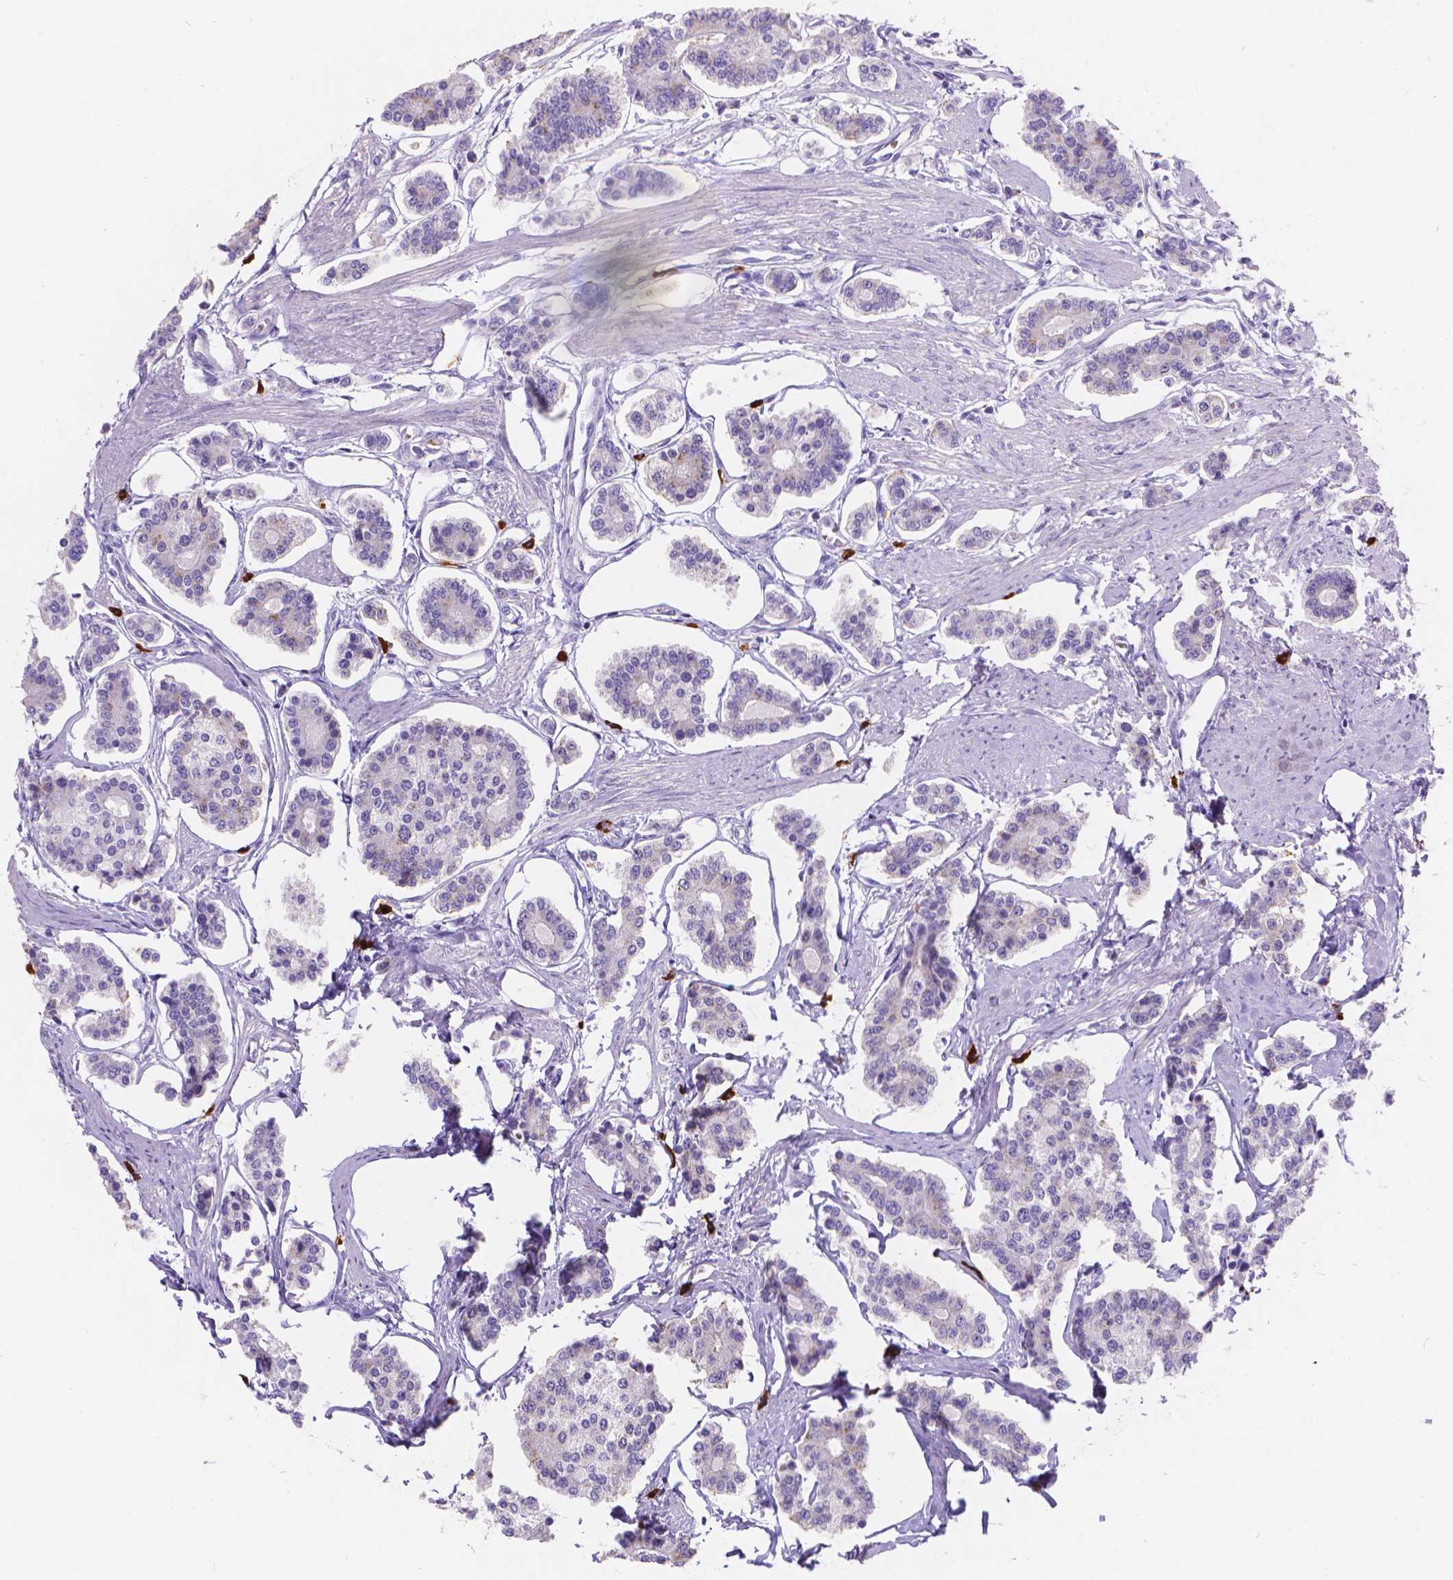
{"staining": {"intensity": "negative", "quantity": "none", "location": "none"}, "tissue": "carcinoid", "cell_type": "Tumor cells", "image_type": "cancer", "snomed": [{"axis": "morphology", "description": "Carcinoid, malignant, NOS"}, {"axis": "topography", "description": "Small intestine"}], "caption": "Human malignant carcinoid stained for a protein using immunohistochemistry (IHC) reveals no expression in tumor cells.", "gene": "GNRHR", "patient": {"sex": "female", "age": 65}}